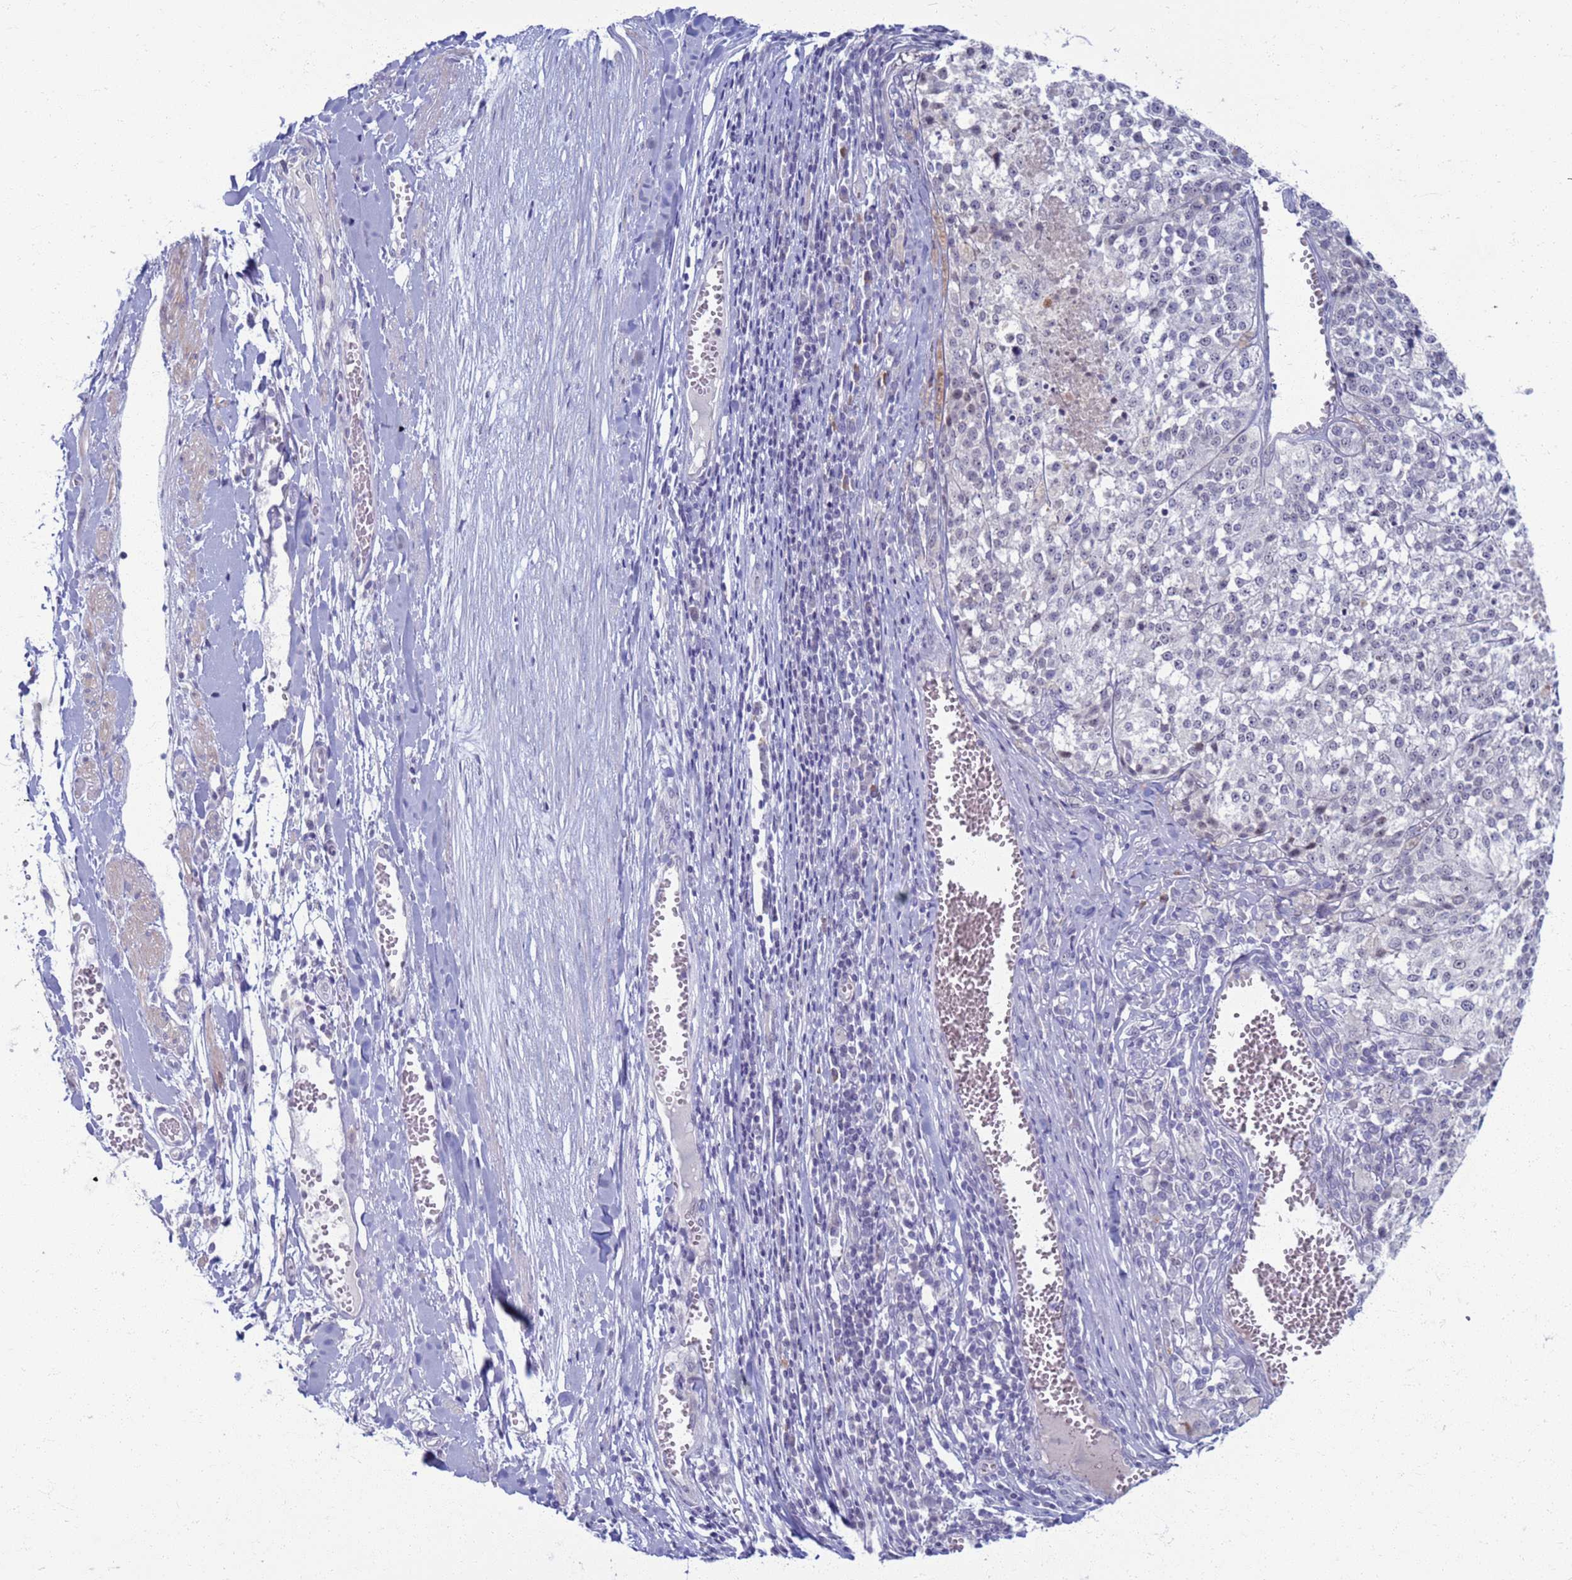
{"staining": {"intensity": "negative", "quantity": "none", "location": "none"}, "tissue": "melanoma", "cell_type": "Tumor cells", "image_type": "cancer", "snomed": [{"axis": "morphology", "description": "Malignant melanoma, NOS"}, {"axis": "topography", "description": "Skin"}], "caption": "Malignant melanoma was stained to show a protein in brown. There is no significant positivity in tumor cells.", "gene": "CLCA2", "patient": {"sex": "female", "age": 64}}